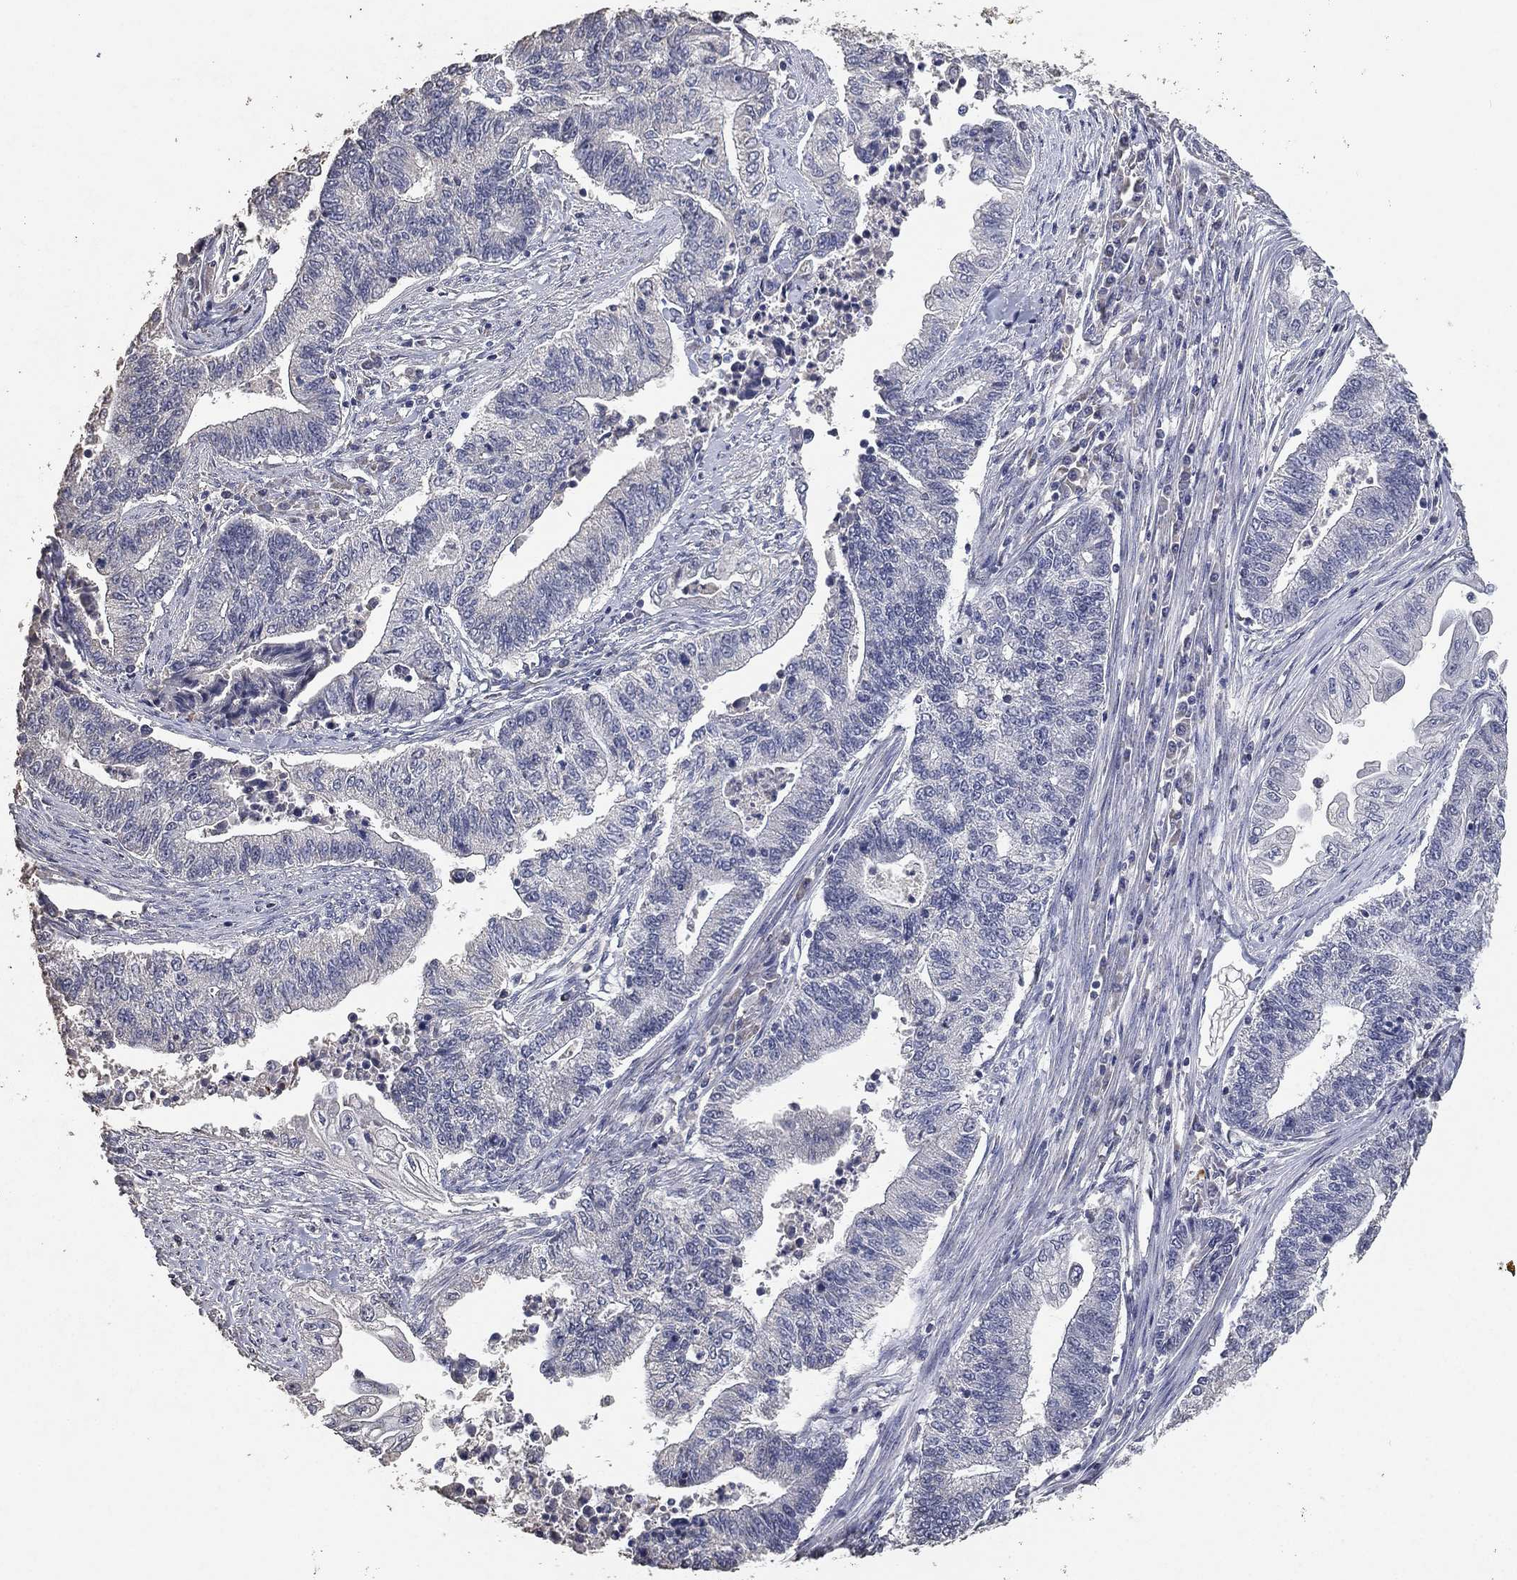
{"staining": {"intensity": "negative", "quantity": "none", "location": "none"}, "tissue": "endometrial cancer", "cell_type": "Tumor cells", "image_type": "cancer", "snomed": [{"axis": "morphology", "description": "Adenocarcinoma, NOS"}, {"axis": "topography", "description": "Uterus"}, {"axis": "topography", "description": "Endometrium"}], "caption": "This is an immunohistochemistry image of human endometrial cancer. There is no expression in tumor cells.", "gene": "DSG1", "patient": {"sex": "female", "age": 54}}